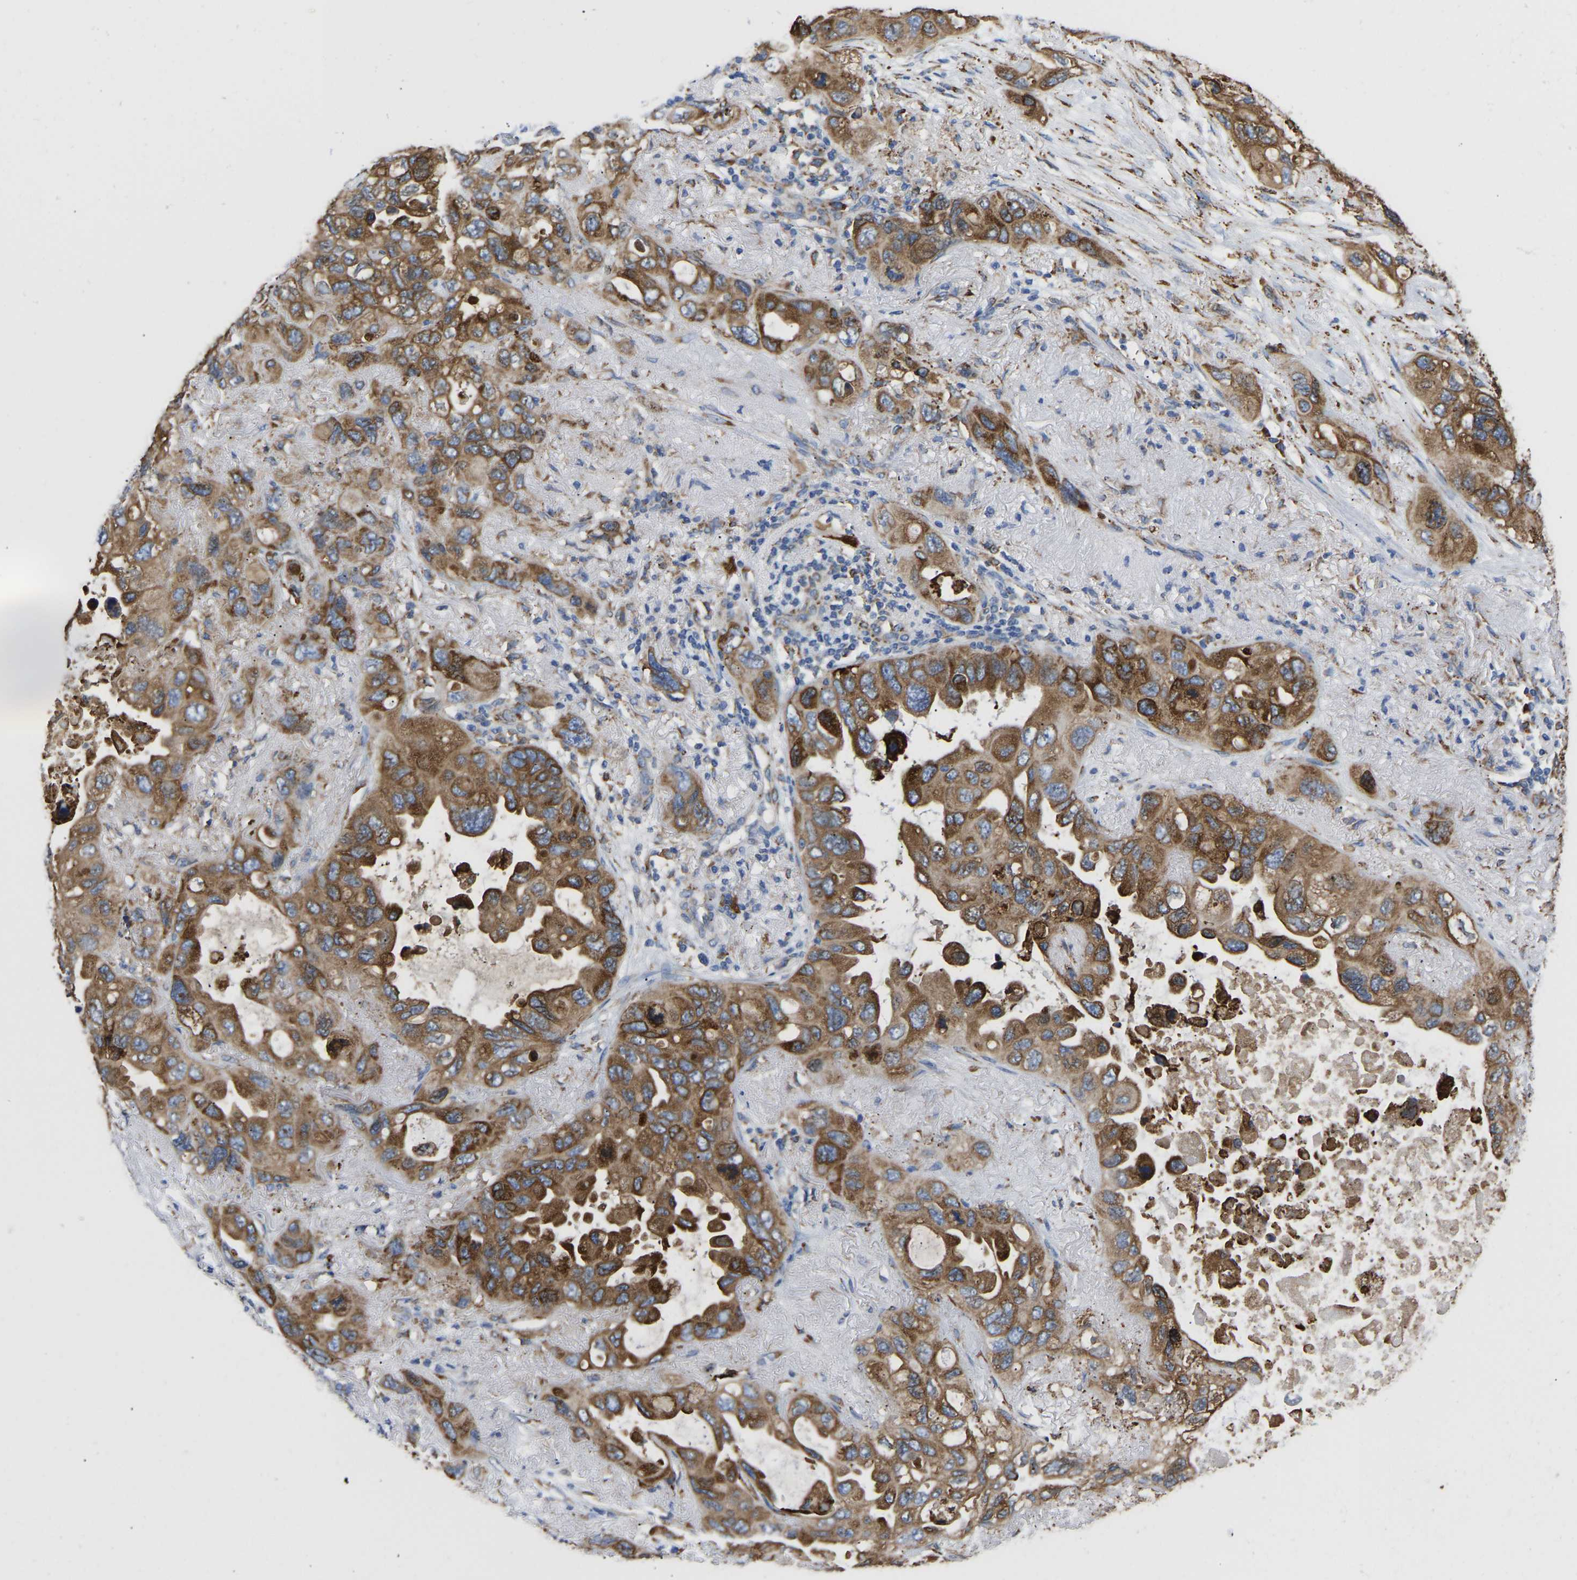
{"staining": {"intensity": "moderate", "quantity": ">75%", "location": "cytoplasmic/membranous"}, "tissue": "lung cancer", "cell_type": "Tumor cells", "image_type": "cancer", "snomed": [{"axis": "morphology", "description": "Squamous cell carcinoma, NOS"}, {"axis": "topography", "description": "Lung"}], "caption": "IHC micrograph of lung squamous cell carcinoma stained for a protein (brown), which exhibits medium levels of moderate cytoplasmic/membranous staining in approximately >75% of tumor cells.", "gene": "P4HB", "patient": {"sex": "female", "age": 73}}